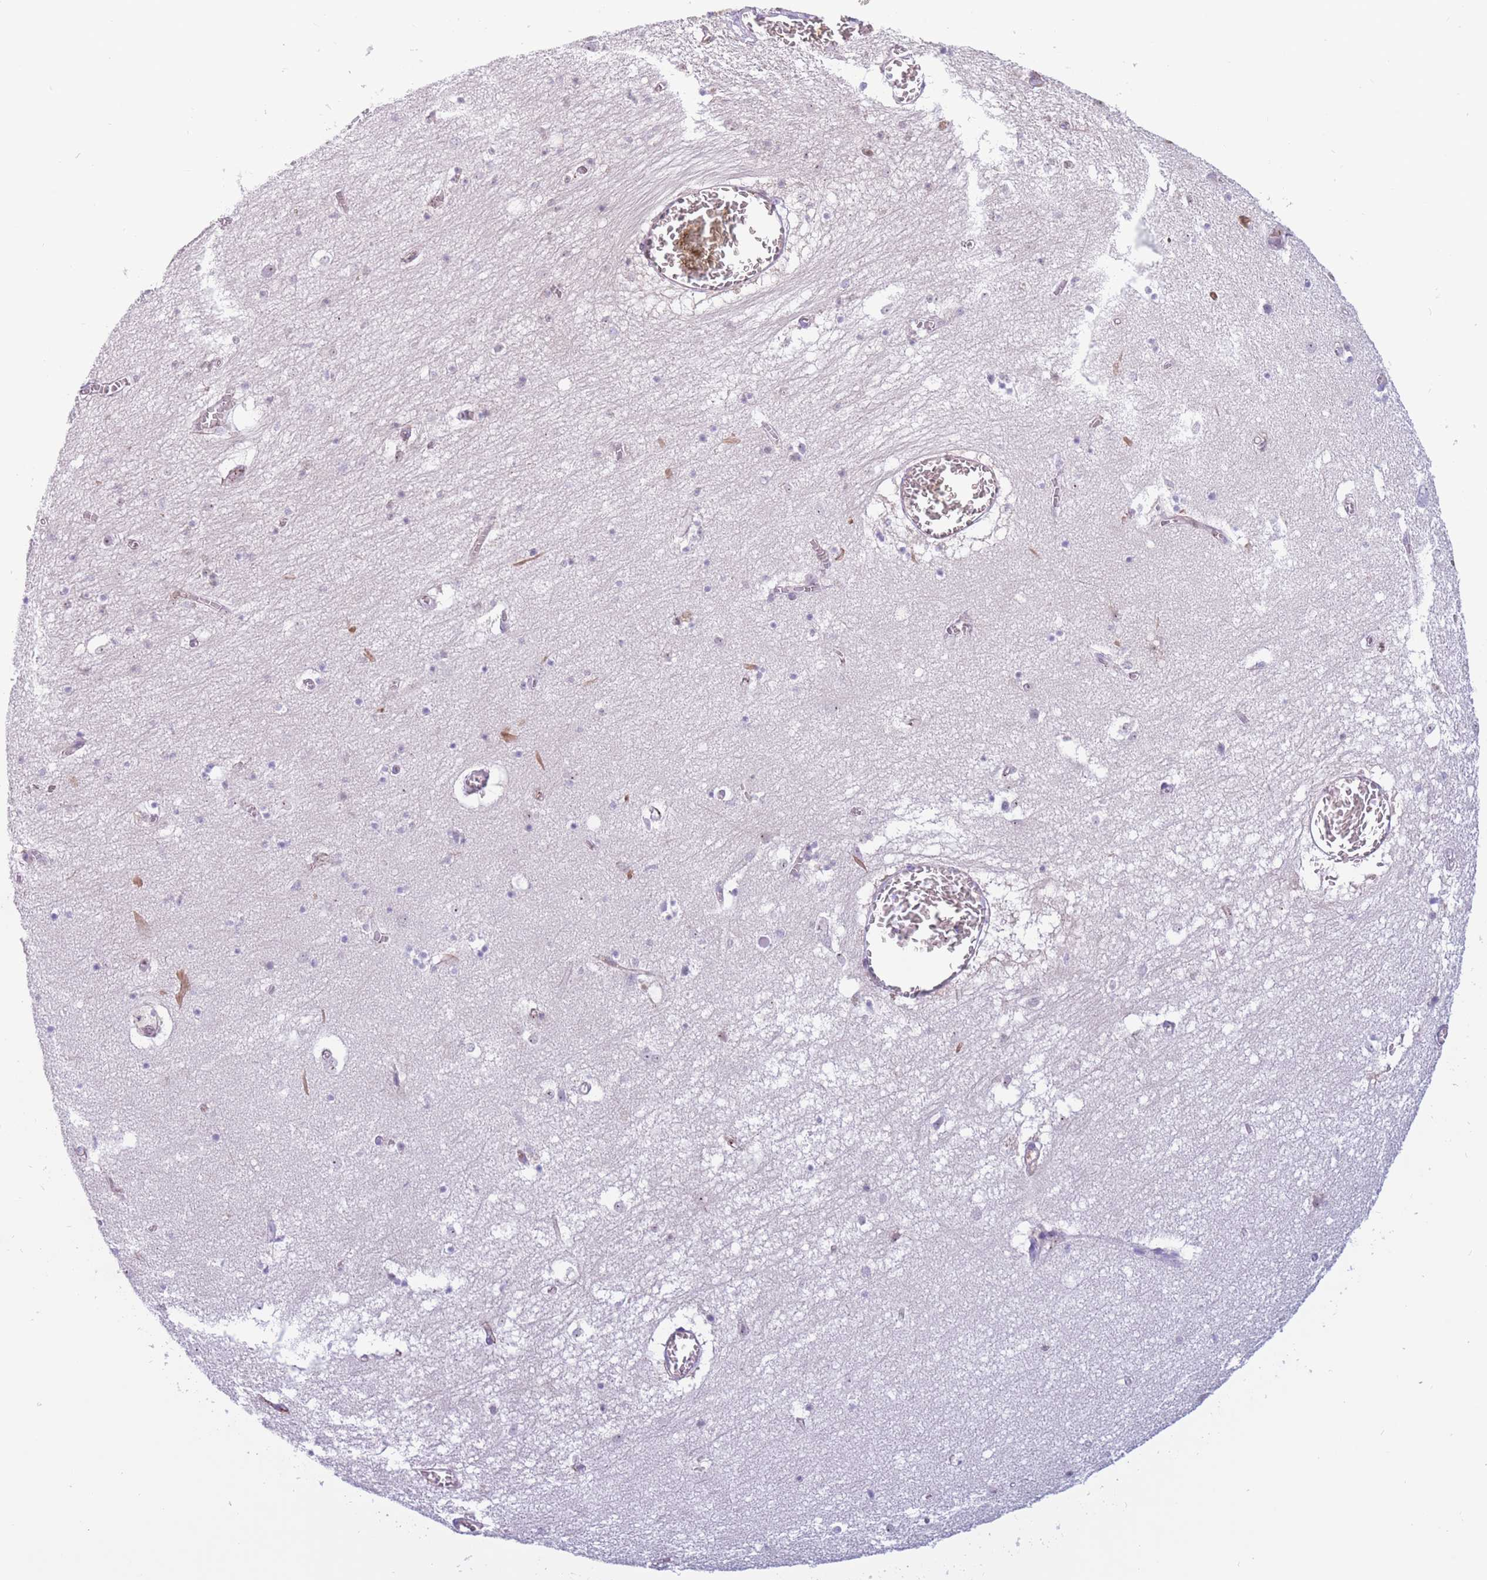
{"staining": {"intensity": "negative", "quantity": "none", "location": "none"}, "tissue": "hippocampus", "cell_type": "Glial cells", "image_type": "normal", "snomed": [{"axis": "morphology", "description": "Normal tissue, NOS"}, {"axis": "topography", "description": "Hippocampus"}], "caption": "Immunohistochemistry photomicrograph of unremarkable human hippocampus stained for a protein (brown), which displays no expression in glial cells. Brightfield microscopy of IHC stained with DAB (brown) and hematoxylin (blue), captured at high magnification.", "gene": "BOP1", "patient": {"sex": "female", "age": 64}}